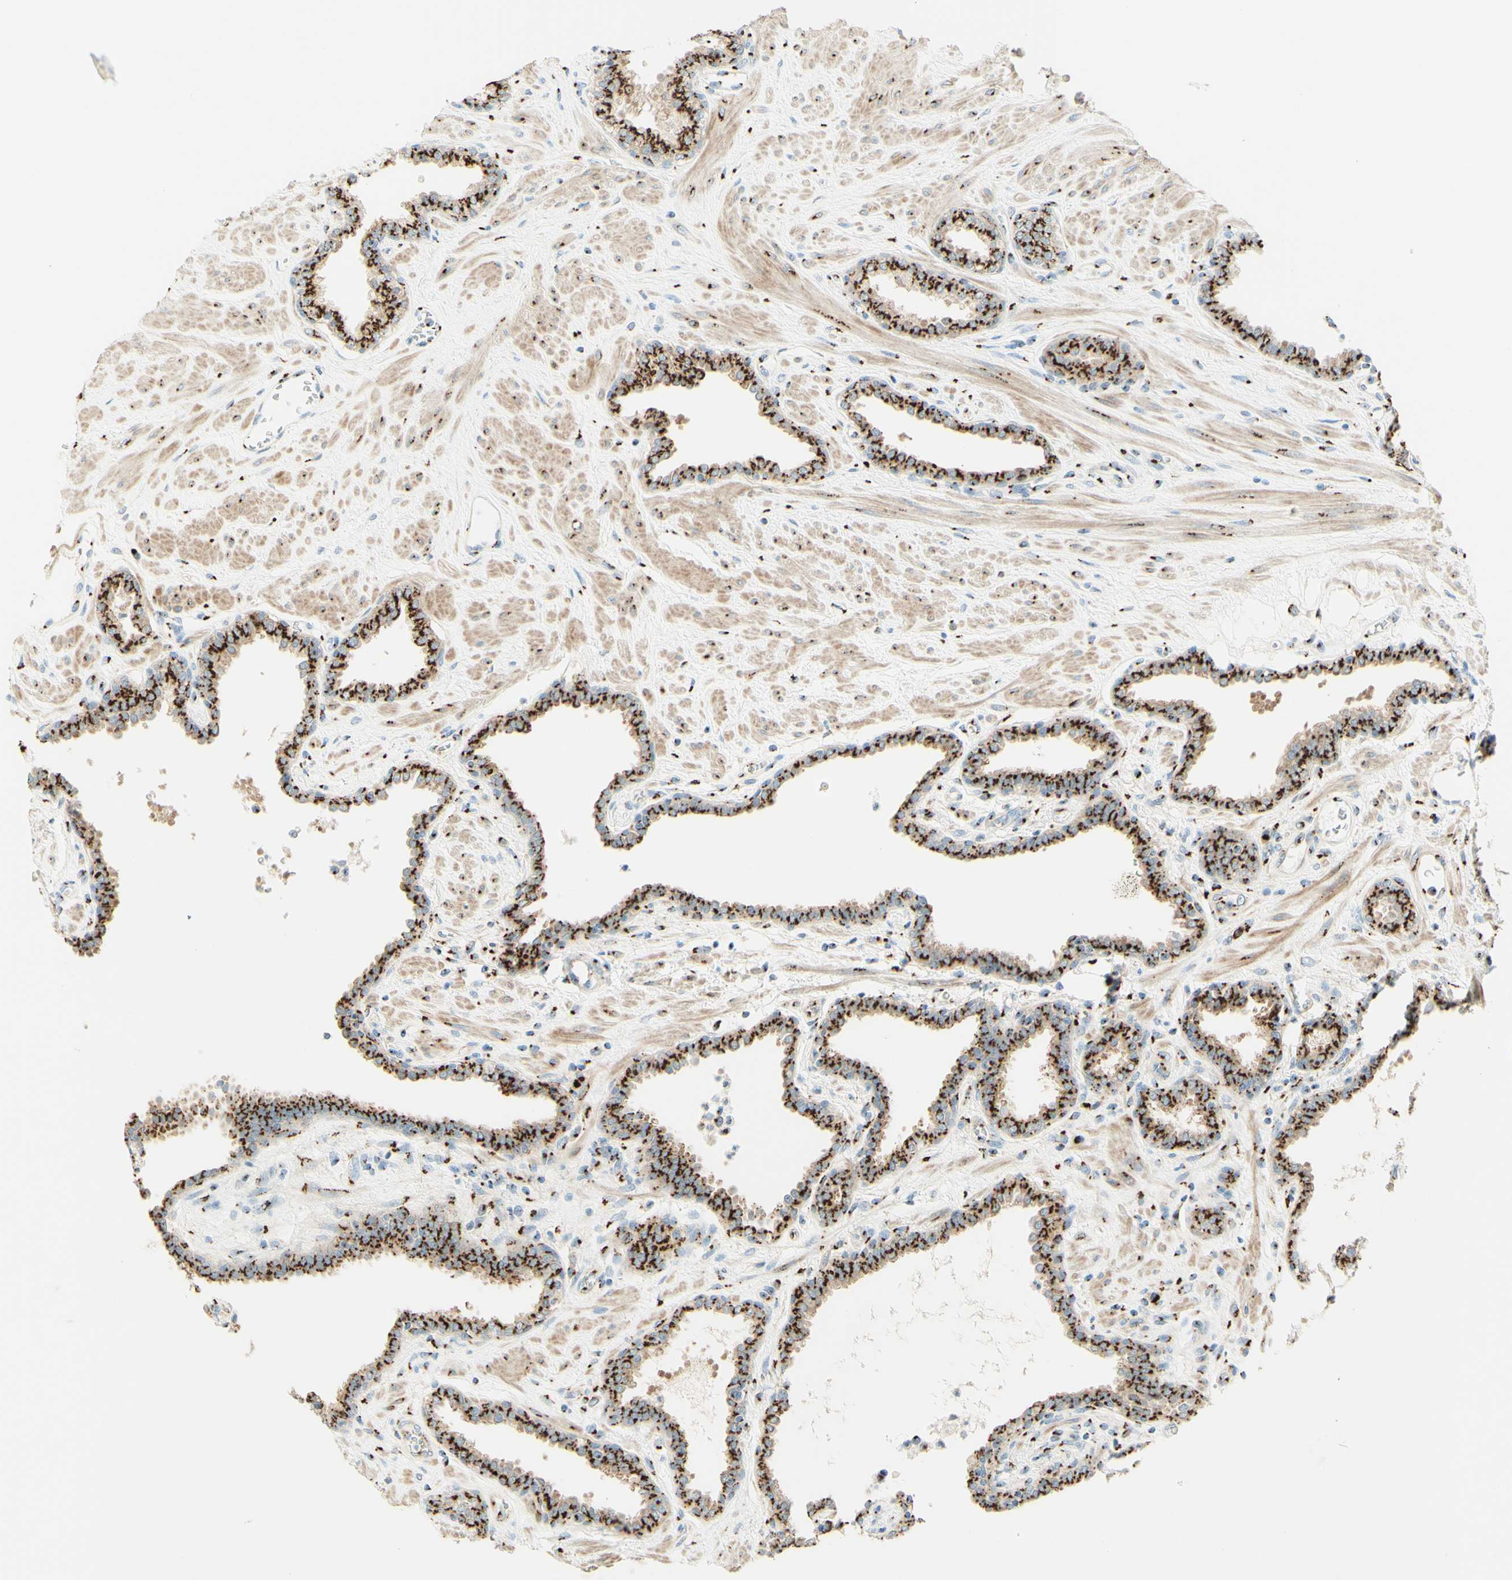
{"staining": {"intensity": "strong", "quantity": ">75%", "location": "cytoplasmic/membranous"}, "tissue": "prostate", "cell_type": "Glandular cells", "image_type": "normal", "snomed": [{"axis": "morphology", "description": "Normal tissue, NOS"}, {"axis": "topography", "description": "Prostate"}], "caption": "Immunohistochemistry (IHC) (DAB) staining of benign human prostate shows strong cytoplasmic/membranous protein positivity in approximately >75% of glandular cells. Using DAB (3,3'-diaminobenzidine) (brown) and hematoxylin (blue) stains, captured at high magnification using brightfield microscopy.", "gene": "GOLGB1", "patient": {"sex": "male", "age": 51}}